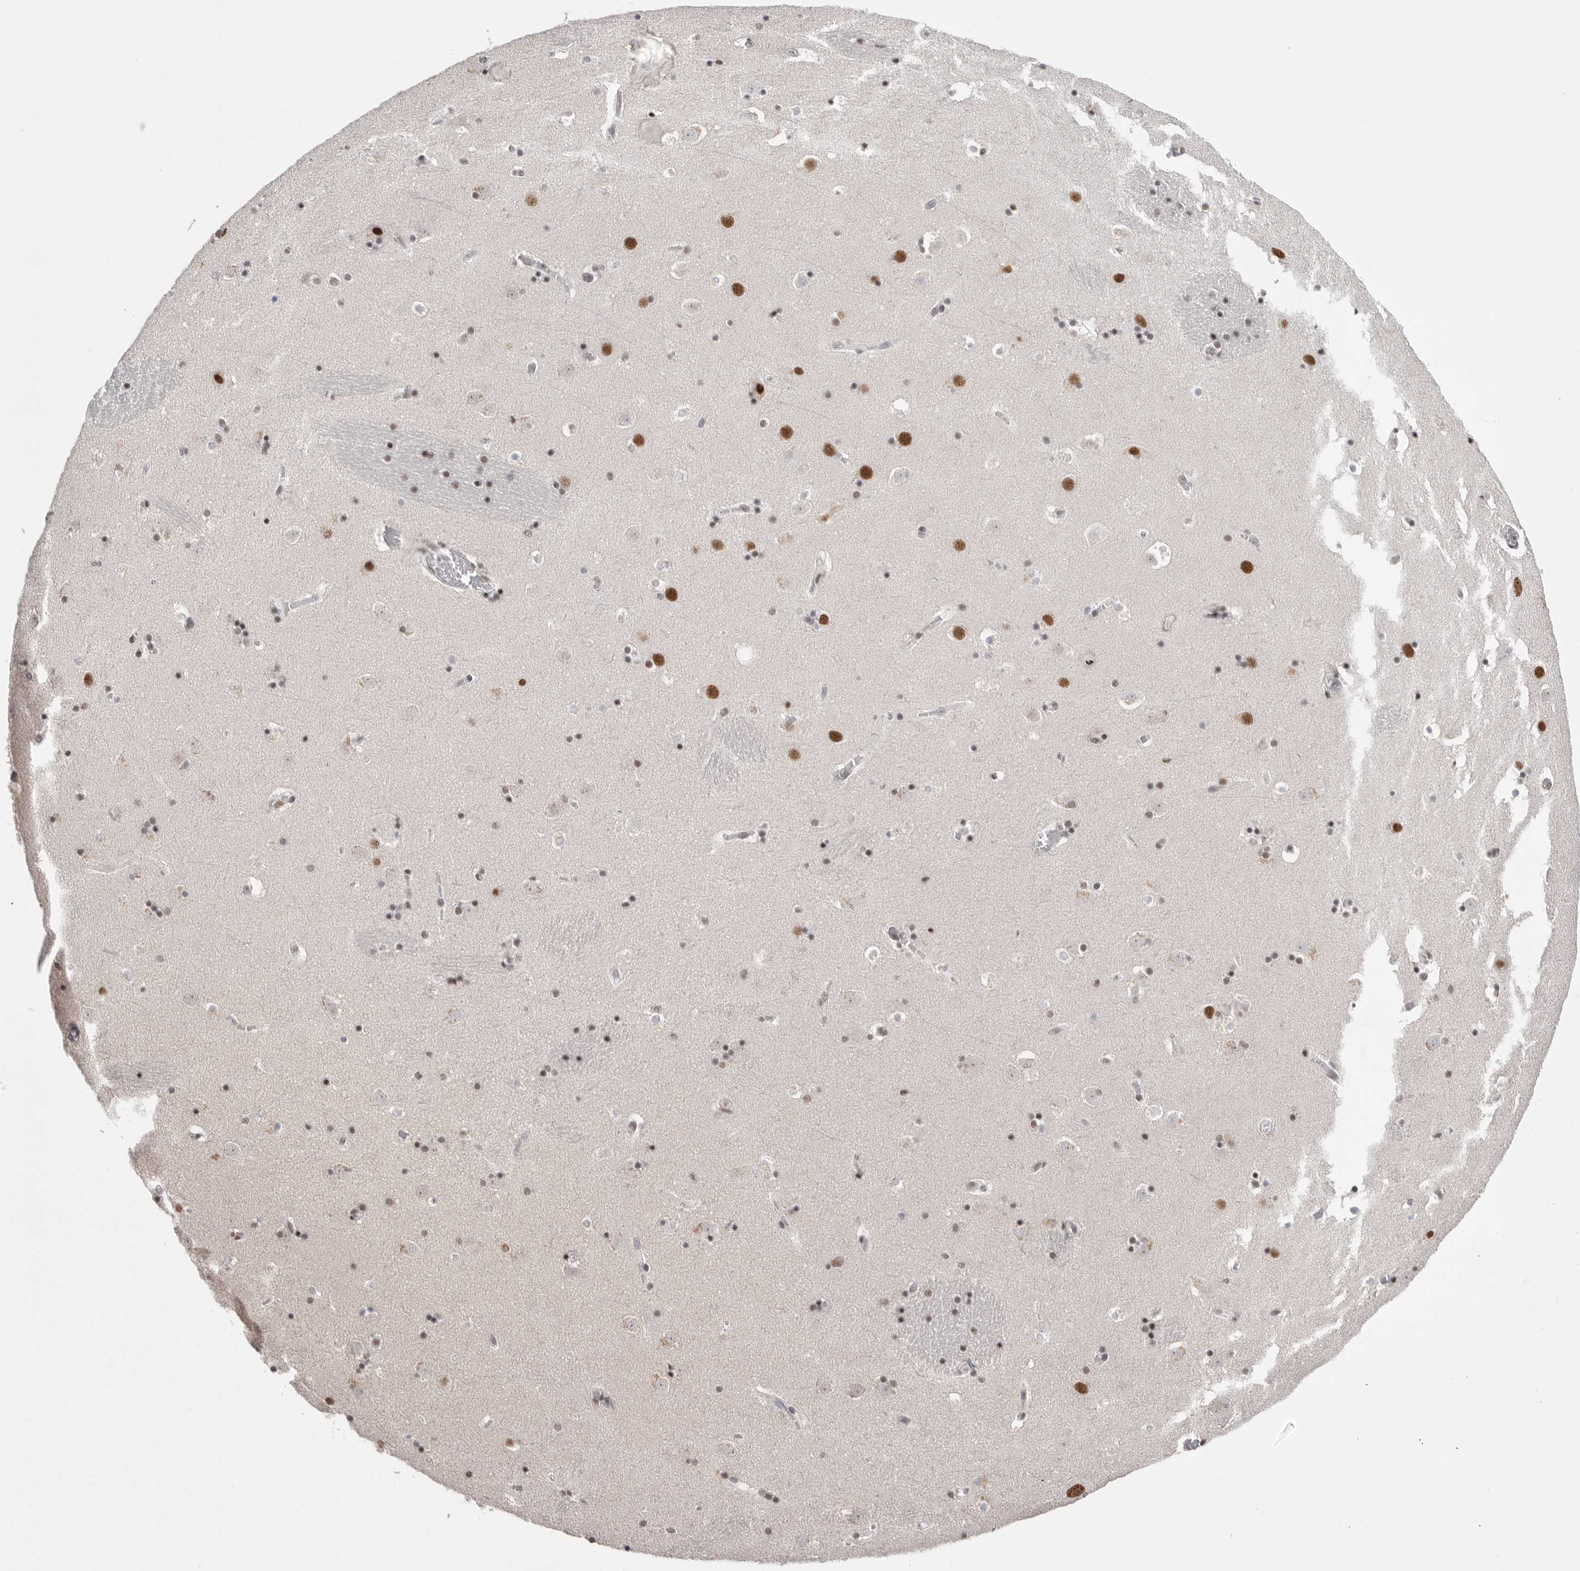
{"staining": {"intensity": "strong", "quantity": "<25%", "location": "nuclear"}, "tissue": "caudate", "cell_type": "Glial cells", "image_type": "normal", "snomed": [{"axis": "morphology", "description": "Normal tissue, NOS"}, {"axis": "topography", "description": "Lateral ventricle wall"}], "caption": "DAB immunohistochemical staining of benign caudate demonstrates strong nuclear protein expression in approximately <25% of glial cells. The staining was performed using DAB (3,3'-diaminobenzidine) to visualize the protein expression in brown, while the nuclei were stained in blue with hematoxylin (Magnification: 20x).", "gene": "BCLAF3", "patient": {"sex": "male", "age": 45}}